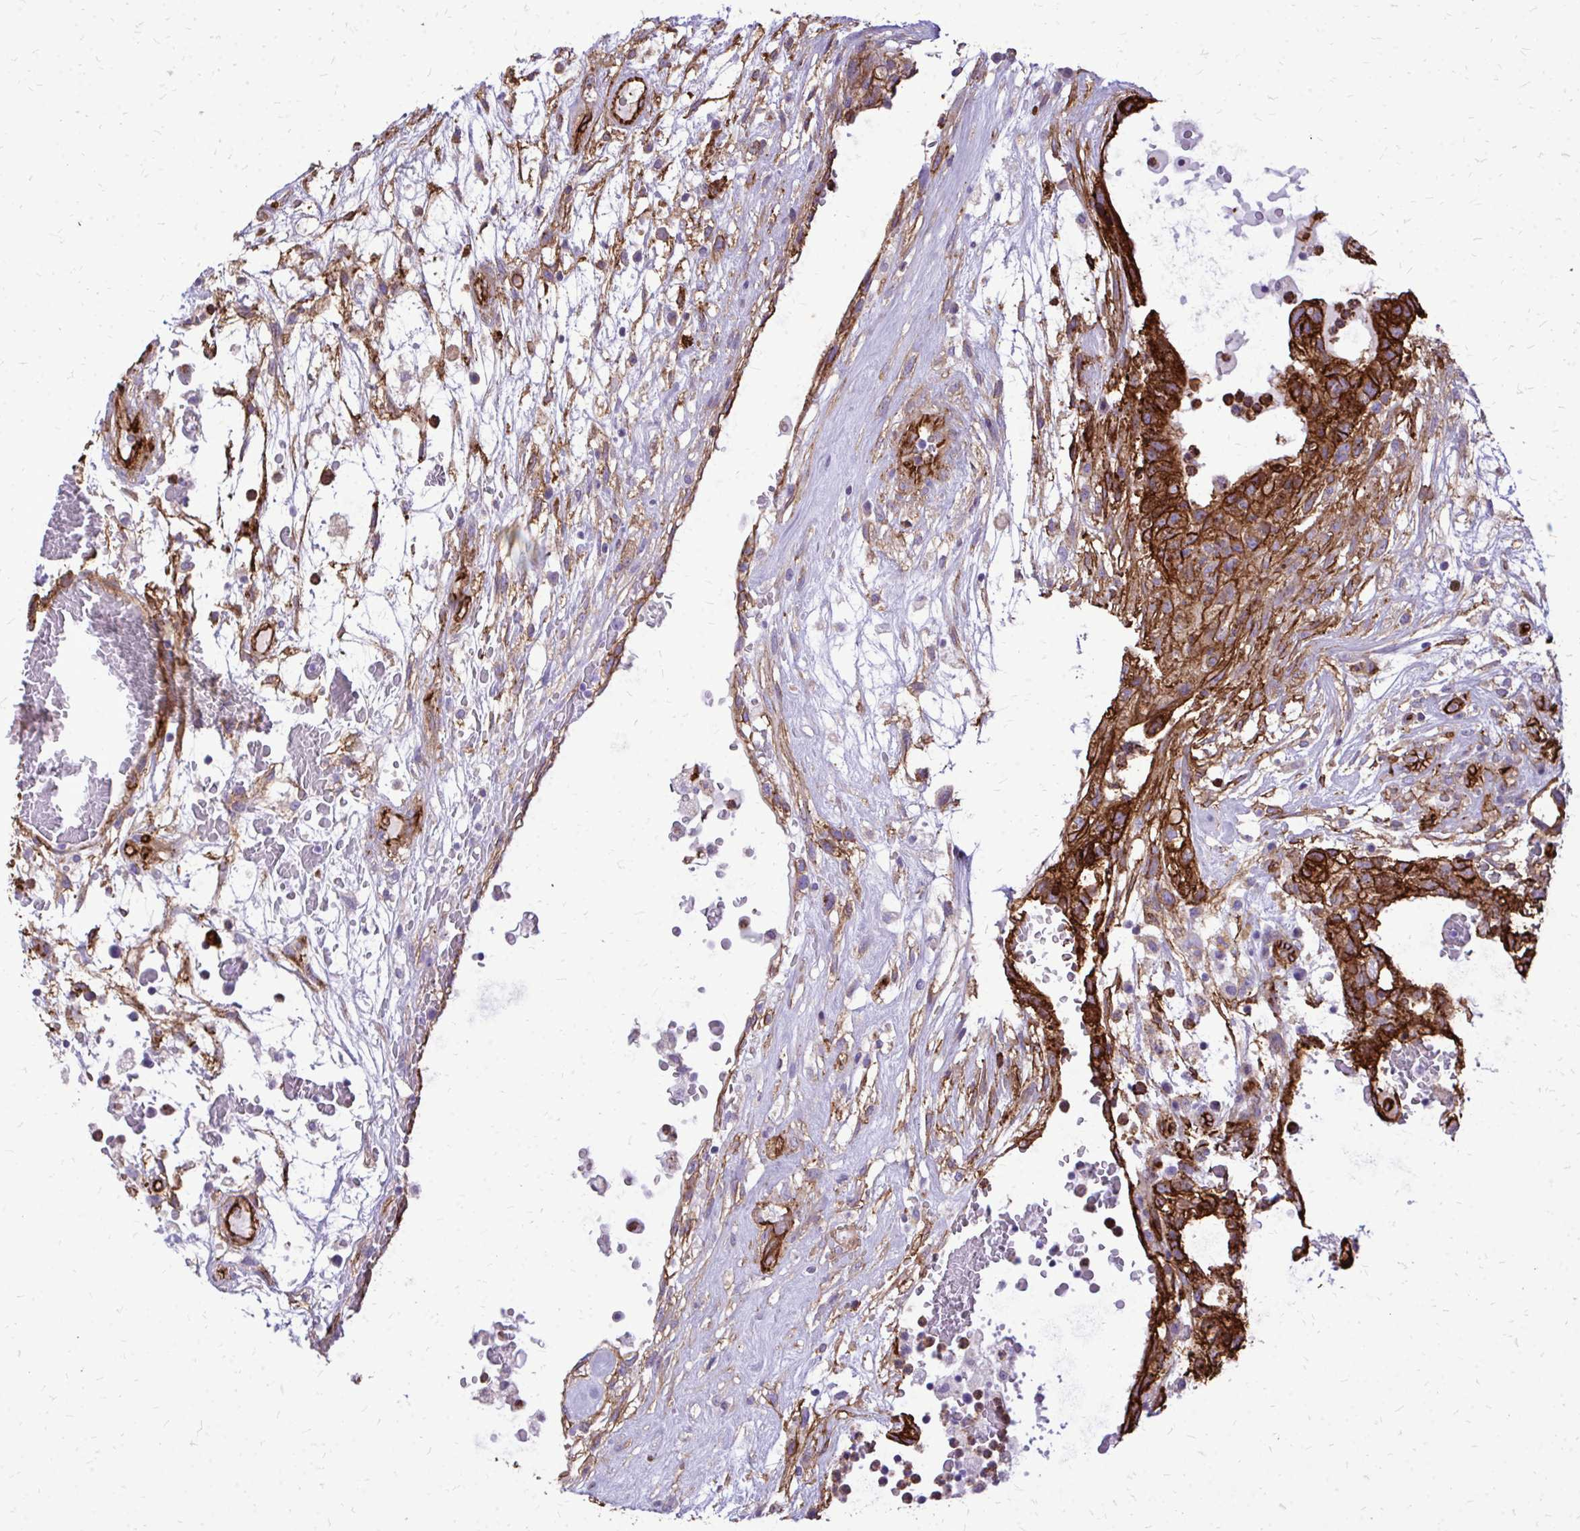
{"staining": {"intensity": "strong", "quantity": ">75%", "location": "cytoplasmic/membranous"}, "tissue": "testis cancer", "cell_type": "Tumor cells", "image_type": "cancer", "snomed": [{"axis": "morphology", "description": "Carcinoma, Embryonal, NOS"}, {"axis": "topography", "description": "Testis"}], "caption": "Protein staining of testis cancer (embryonal carcinoma) tissue demonstrates strong cytoplasmic/membranous expression in about >75% of tumor cells.", "gene": "MARCKSL1", "patient": {"sex": "male", "age": 32}}